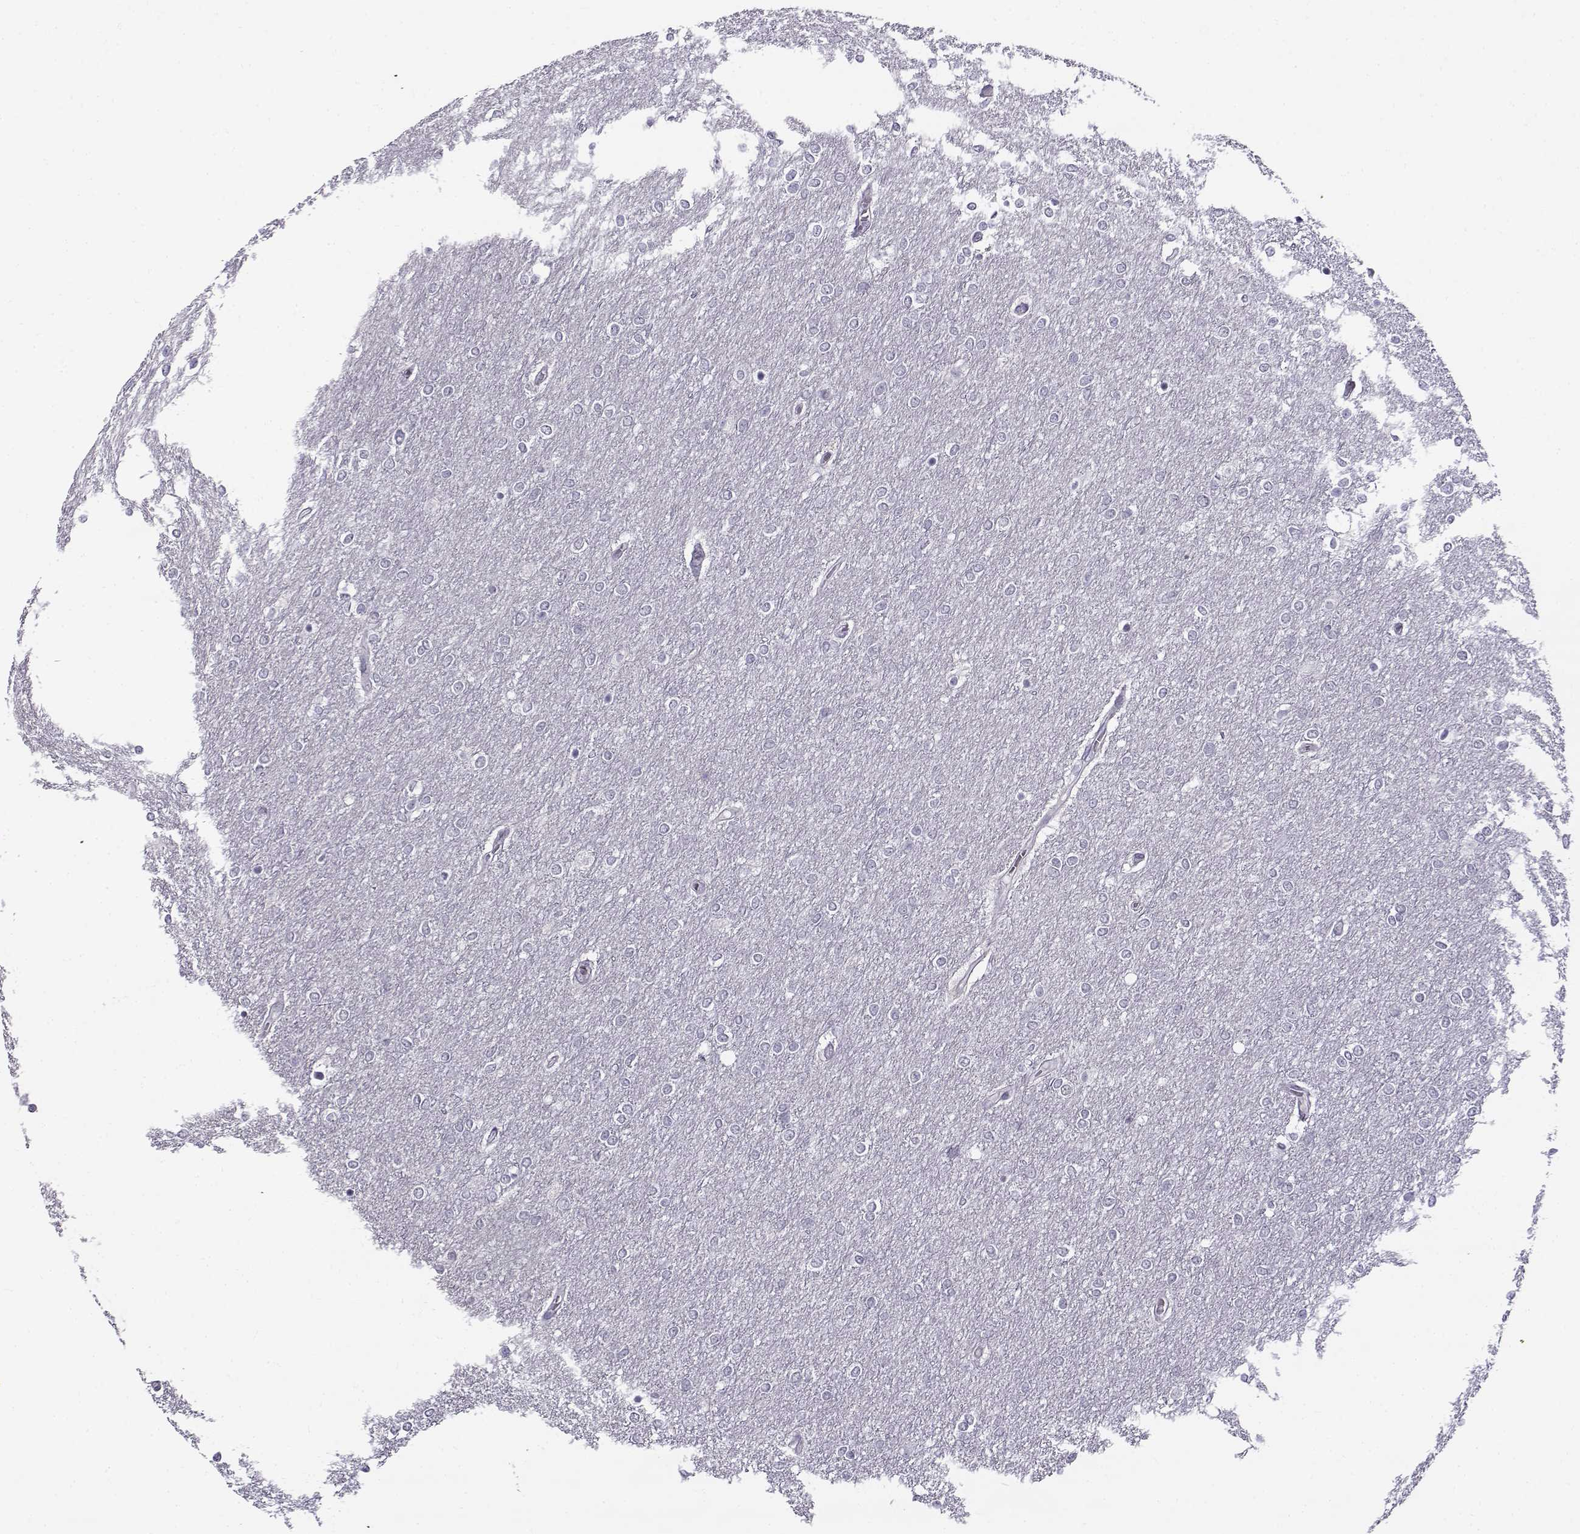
{"staining": {"intensity": "negative", "quantity": "none", "location": "none"}, "tissue": "glioma", "cell_type": "Tumor cells", "image_type": "cancer", "snomed": [{"axis": "morphology", "description": "Glioma, malignant, High grade"}, {"axis": "topography", "description": "Brain"}], "caption": "This is an IHC histopathology image of human glioma. There is no positivity in tumor cells.", "gene": "TEX55", "patient": {"sex": "female", "age": 61}}